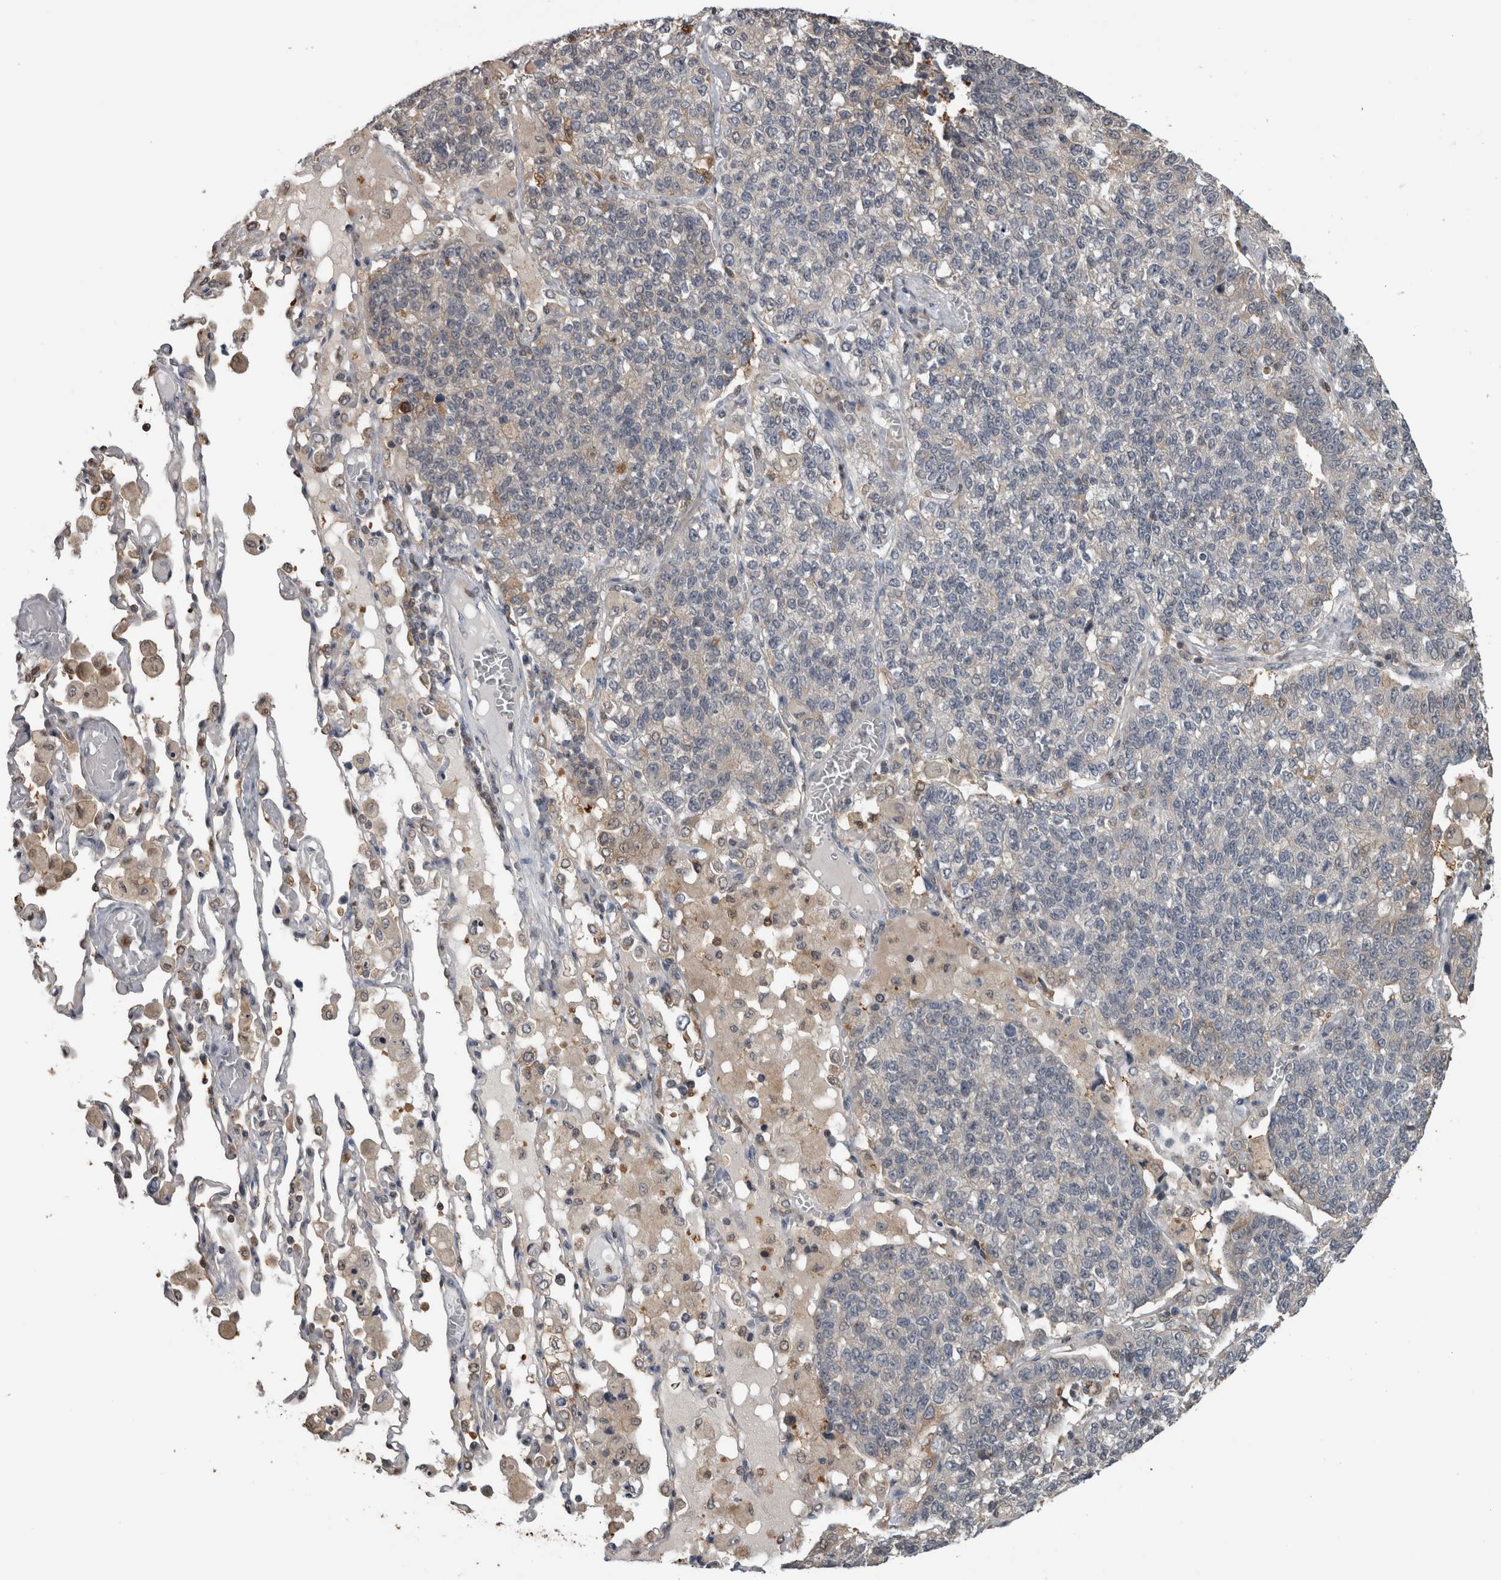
{"staining": {"intensity": "negative", "quantity": "none", "location": "none"}, "tissue": "lung cancer", "cell_type": "Tumor cells", "image_type": "cancer", "snomed": [{"axis": "morphology", "description": "Adenocarcinoma, NOS"}, {"axis": "topography", "description": "Lung"}], "caption": "The photomicrograph reveals no staining of tumor cells in adenocarcinoma (lung). (Stains: DAB immunohistochemistry (IHC) with hematoxylin counter stain, Microscopy: brightfield microscopy at high magnification).", "gene": "USH1G", "patient": {"sex": "male", "age": 49}}